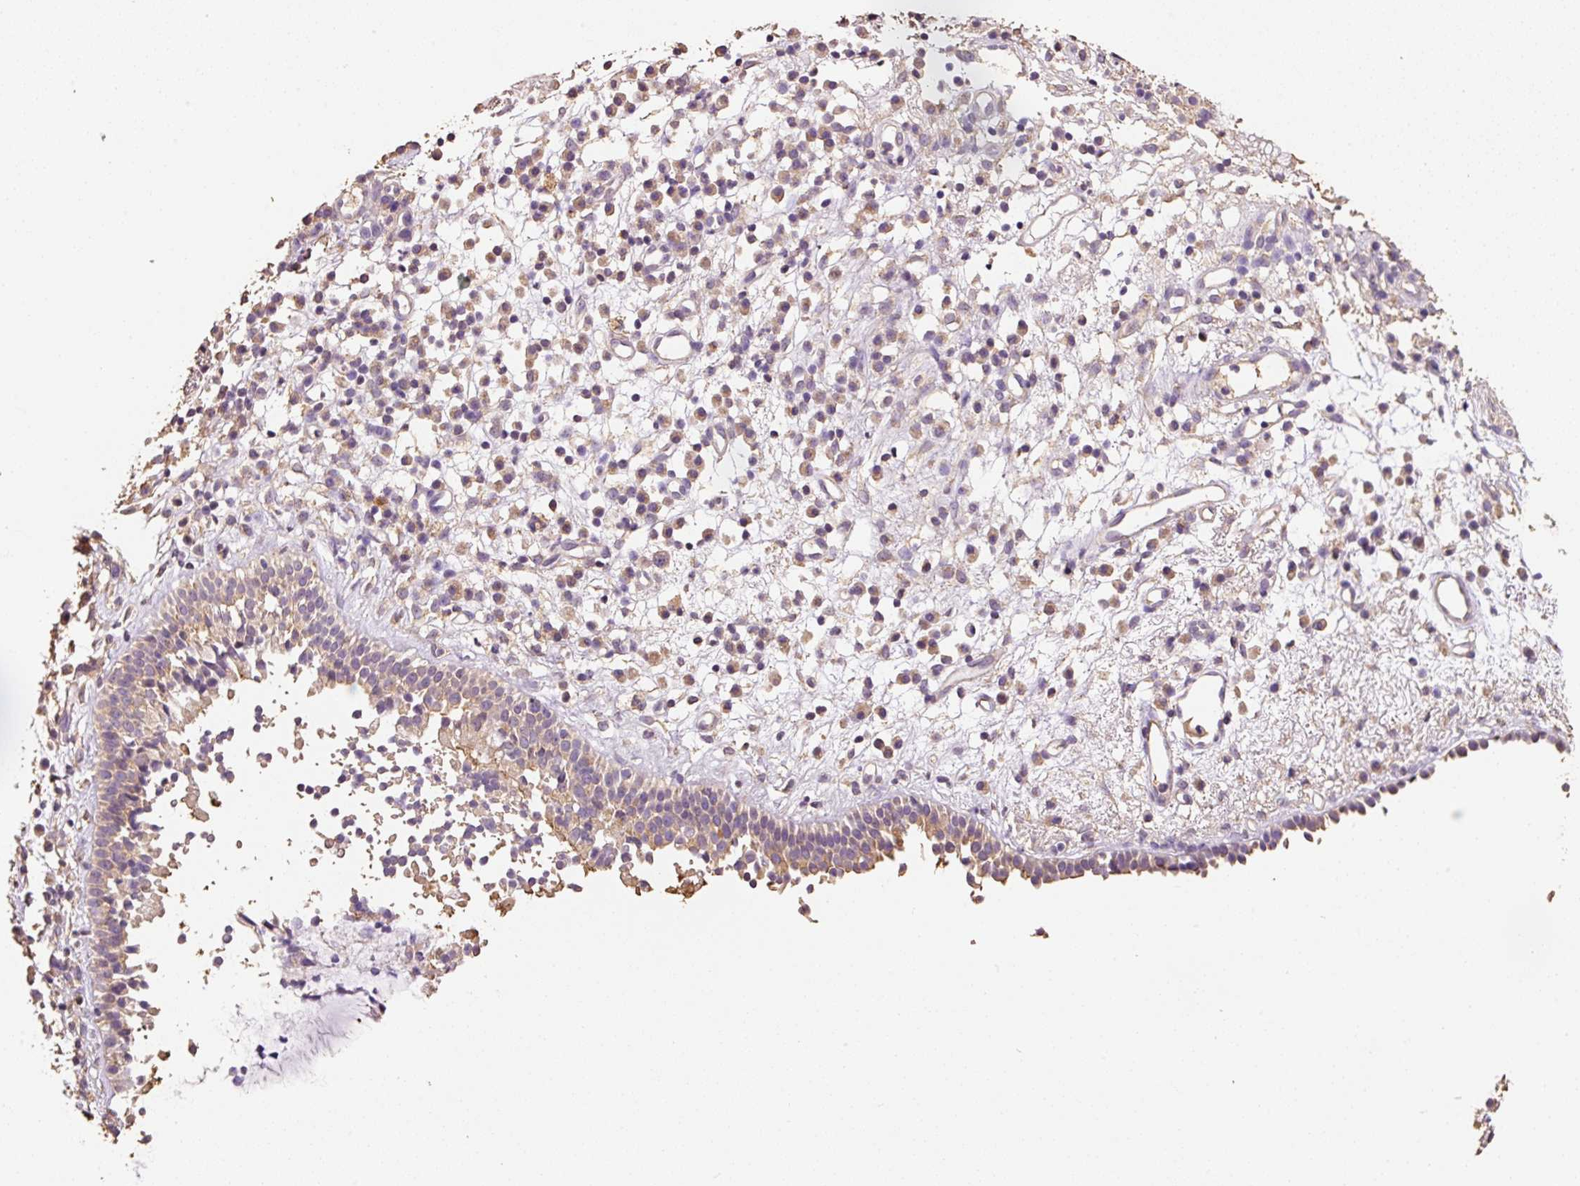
{"staining": {"intensity": "weak", "quantity": ">75%", "location": "cytoplasmic/membranous"}, "tissue": "nasopharynx", "cell_type": "Respiratory epithelial cells", "image_type": "normal", "snomed": [{"axis": "morphology", "description": "Normal tissue, NOS"}, {"axis": "topography", "description": "Nasopharynx"}], "caption": "Nasopharynx stained for a protein (brown) exhibits weak cytoplasmic/membranous positive staining in about >75% of respiratory epithelial cells.", "gene": "HERC2", "patient": {"sex": "male", "age": 21}}